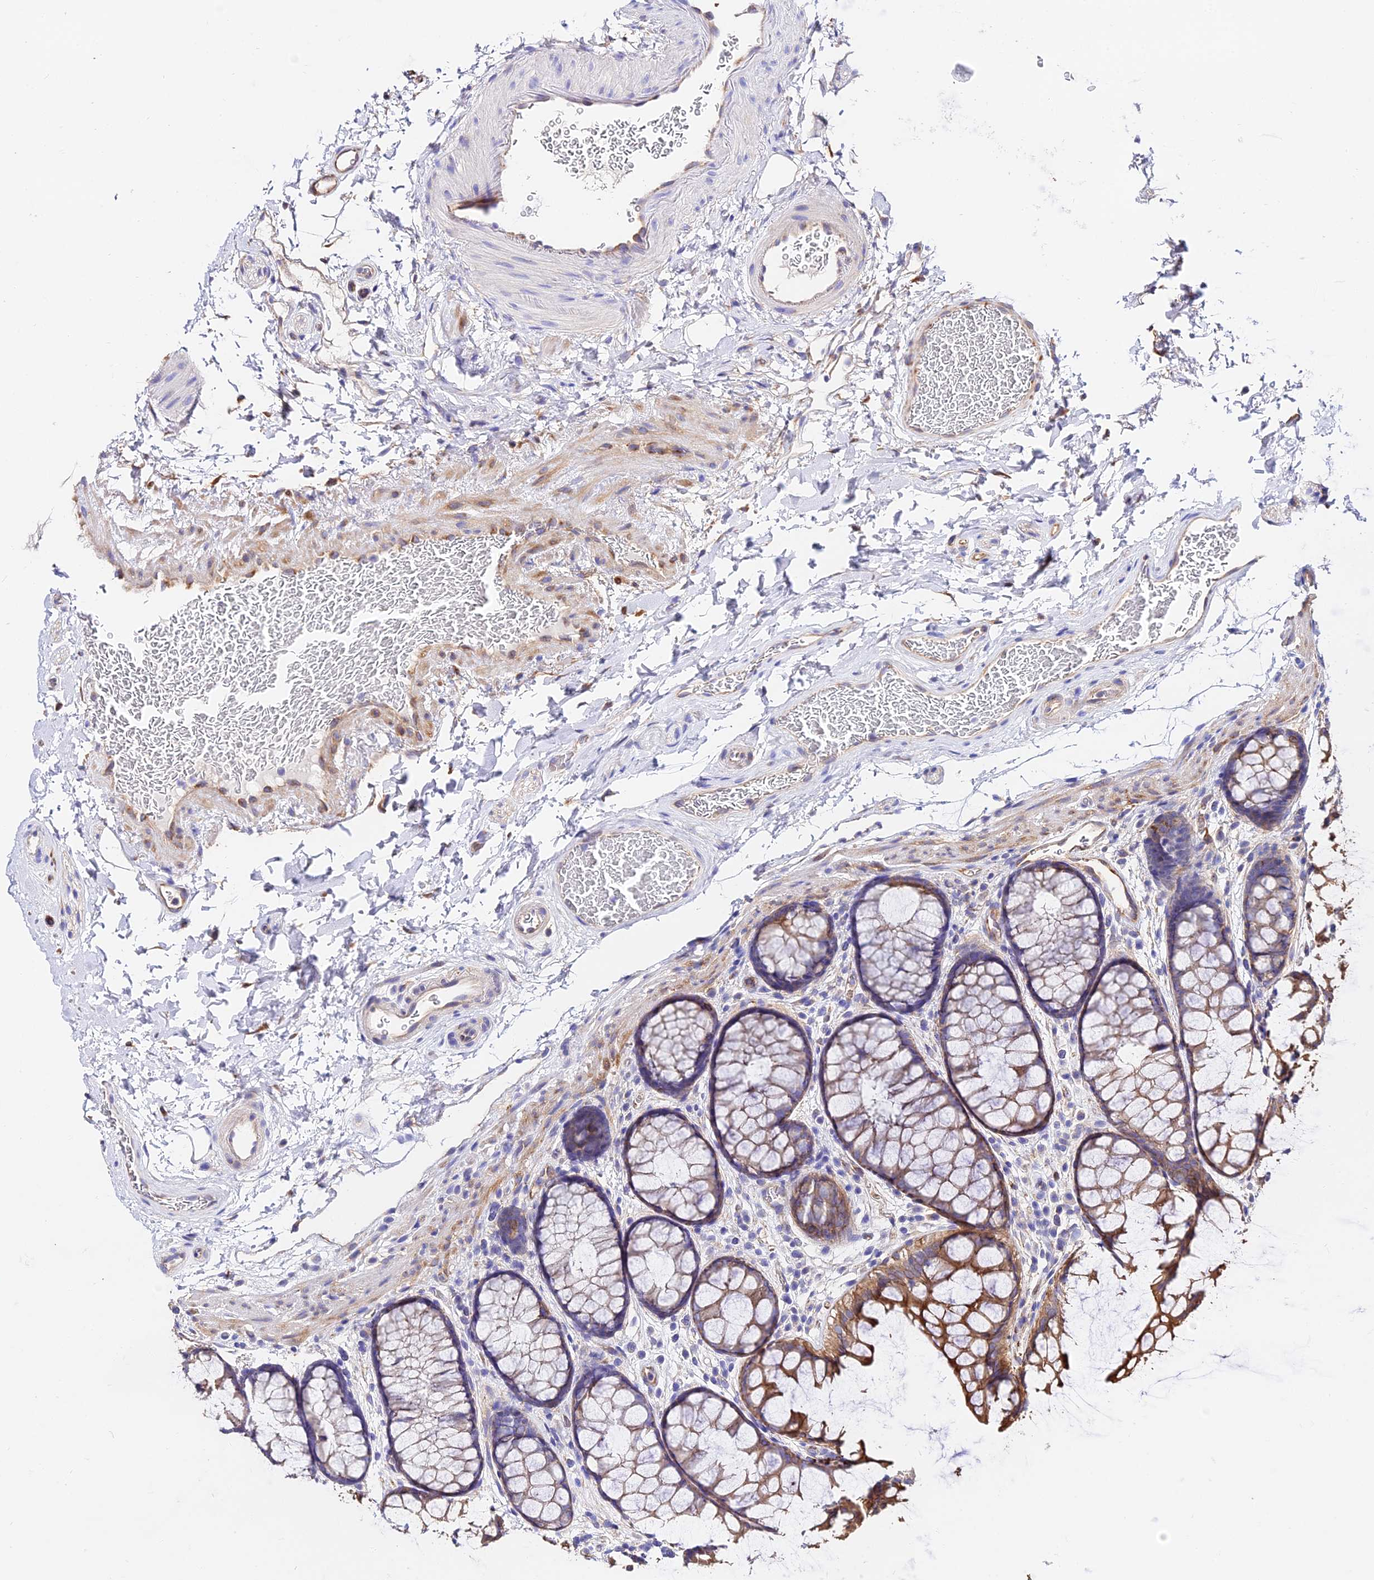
{"staining": {"intensity": "moderate", "quantity": ">75%", "location": "cytoplasmic/membranous"}, "tissue": "colon", "cell_type": "Endothelial cells", "image_type": "normal", "snomed": [{"axis": "morphology", "description": "Normal tissue, NOS"}, {"axis": "topography", "description": "Colon"}], "caption": "This micrograph reveals normal colon stained with immunohistochemistry (IHC) to label a protein in brown. The cytoplasmic/membranous of endothelial cells show moderate positivity for the protein. Nuclei are counter-stained blue.", "gene": "DAW1", "patient": {"sex": "female", "age": 82}}